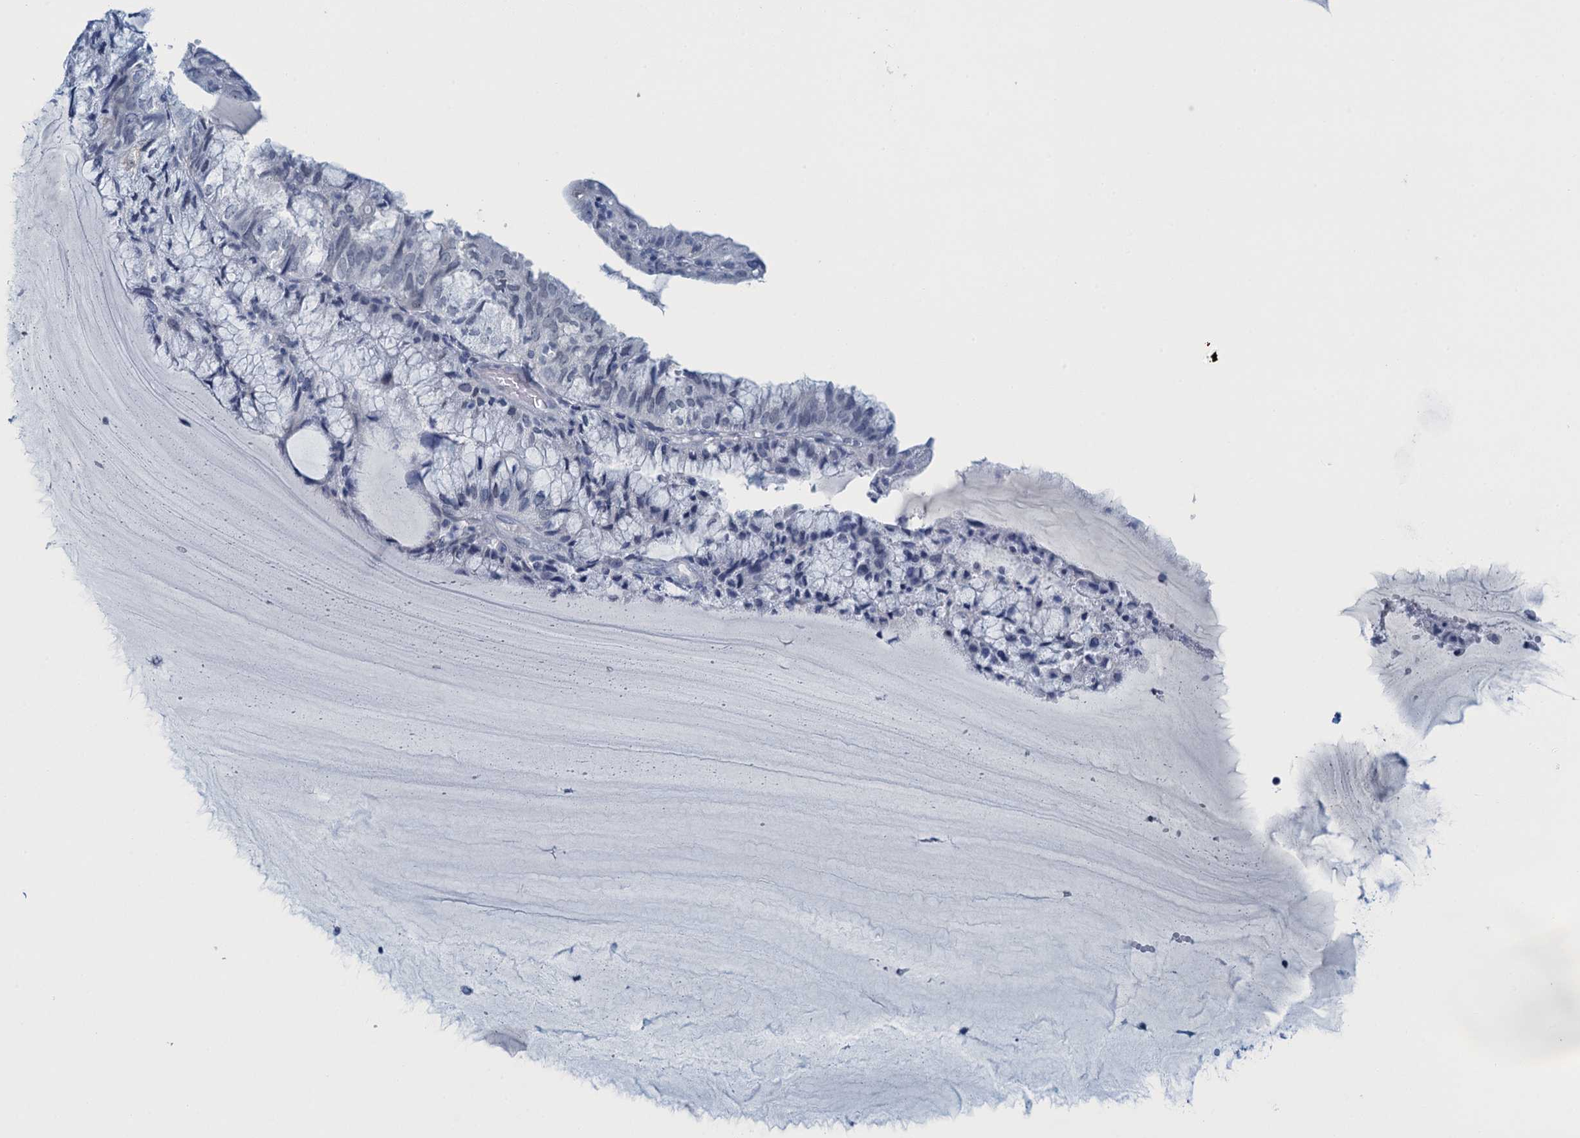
{"staining": {"intensity": "negative", "quantity": "none", "location": "none"}, "tissue": "endometrial cancer", "cell_type": "Tumor cells", "image_type": "cancer", "snomed": [{"axis": "morphology", "description": "Adenocarcinoma, NOS"}, {"axis": "topography", "description": "Endometrium"}], "caption": "There is no significant expression in tumor cells of endometrial cancer (adenocarcinoma).", "gene": "ENSG00000131152", "patient": {"sex": "female", "age": 81}}